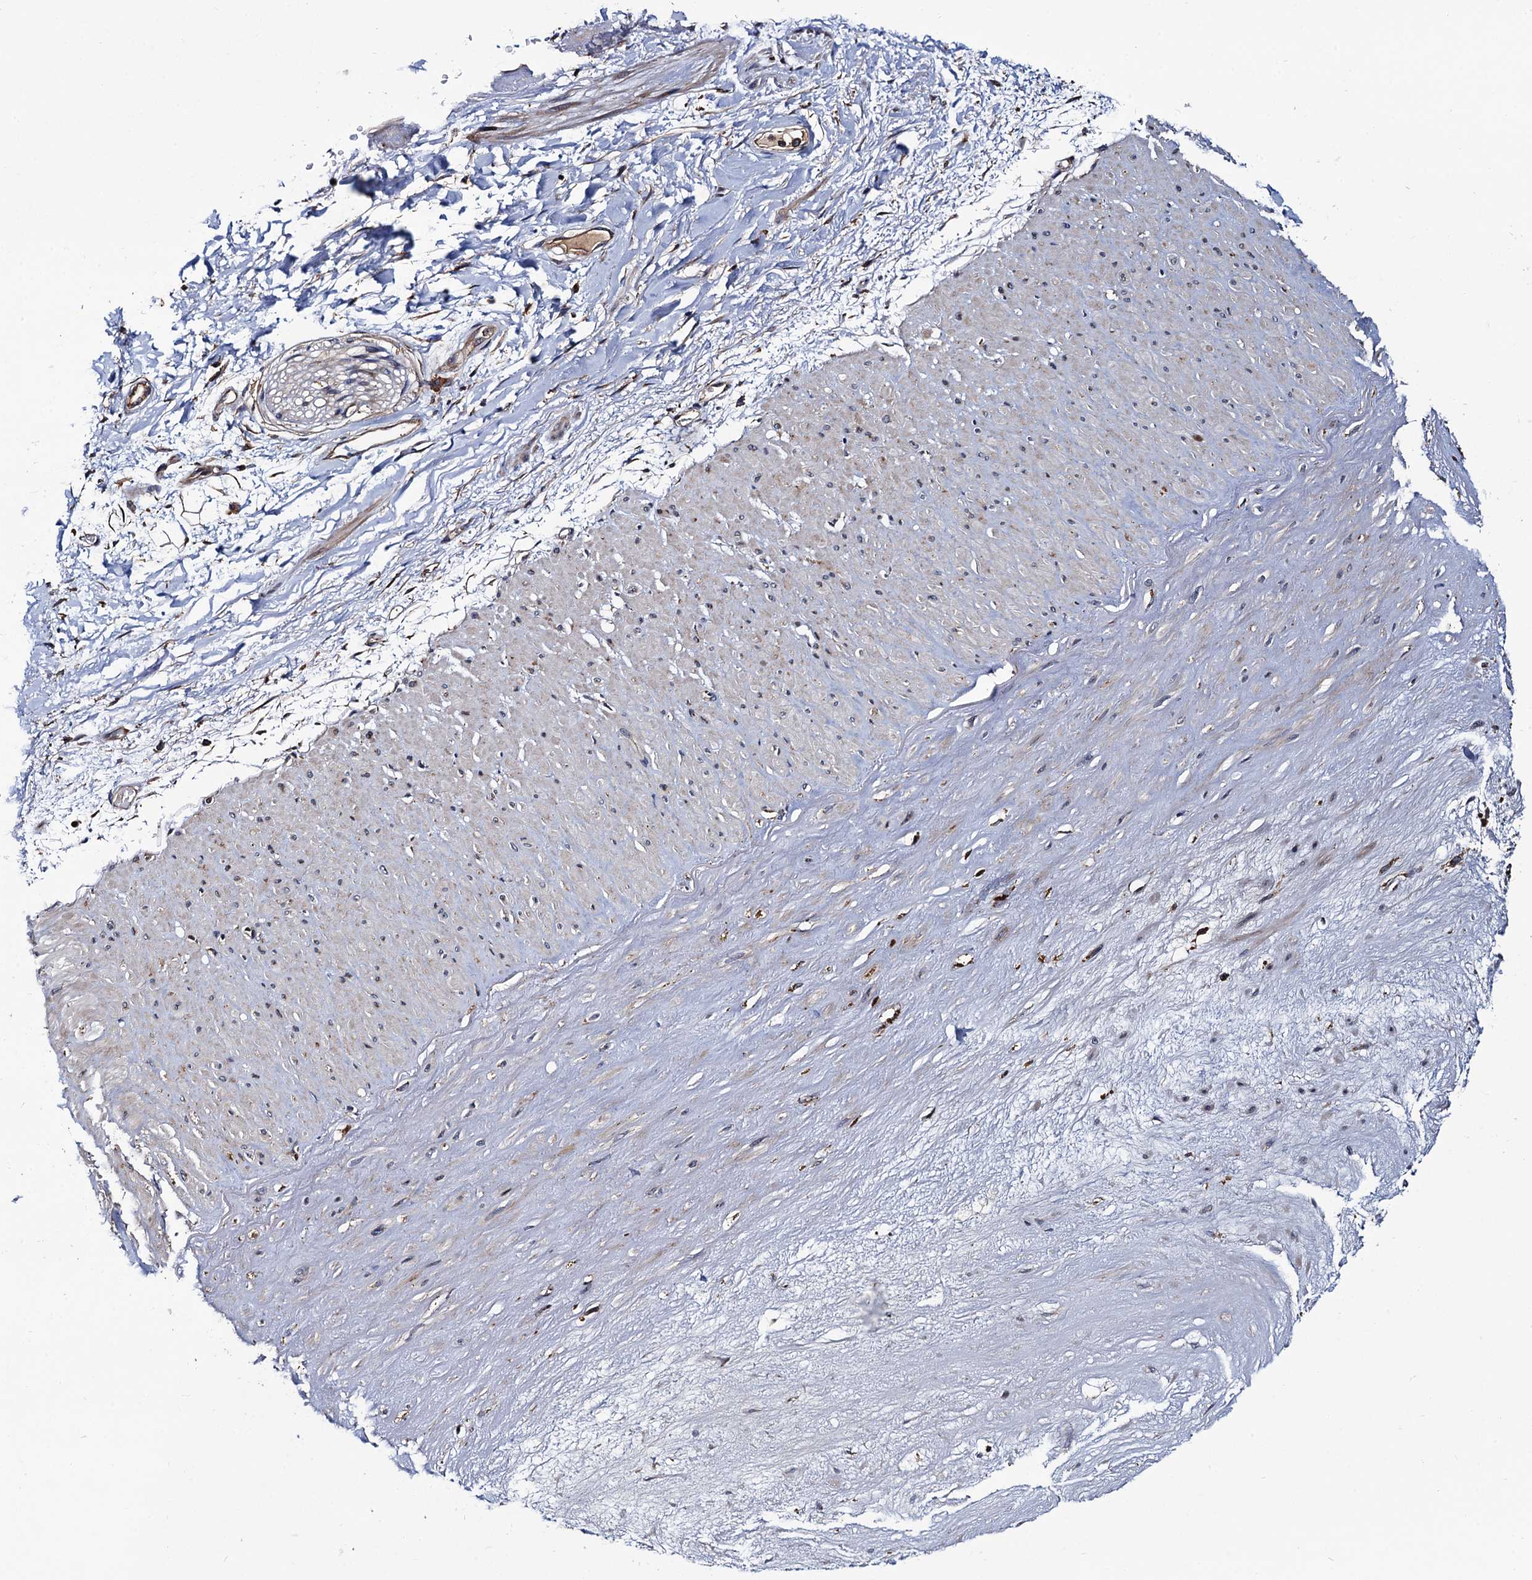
{"staining": {"intensity": "moderate", "quantity": ">75%", "location": "cytoplasmic/membranous"}, "tissue": "adipose tissue", "cell_type": "Adipocytes", "image_type": "normal", "snomed": [{"axis": "morphology", "description": "Normal tissue, NOS"}, {"axis": "topography", "description": "Soft tissue"}], "caption": "Normal adipose tissue demonstrates moderate cytoplasmic/membranous positivity in approximately >75% of adipocytes (DAB IHC with brightfield microscopy, high magnification)..", "gene": "VPS35", "patient": {"sex": "male", "age": 72}}